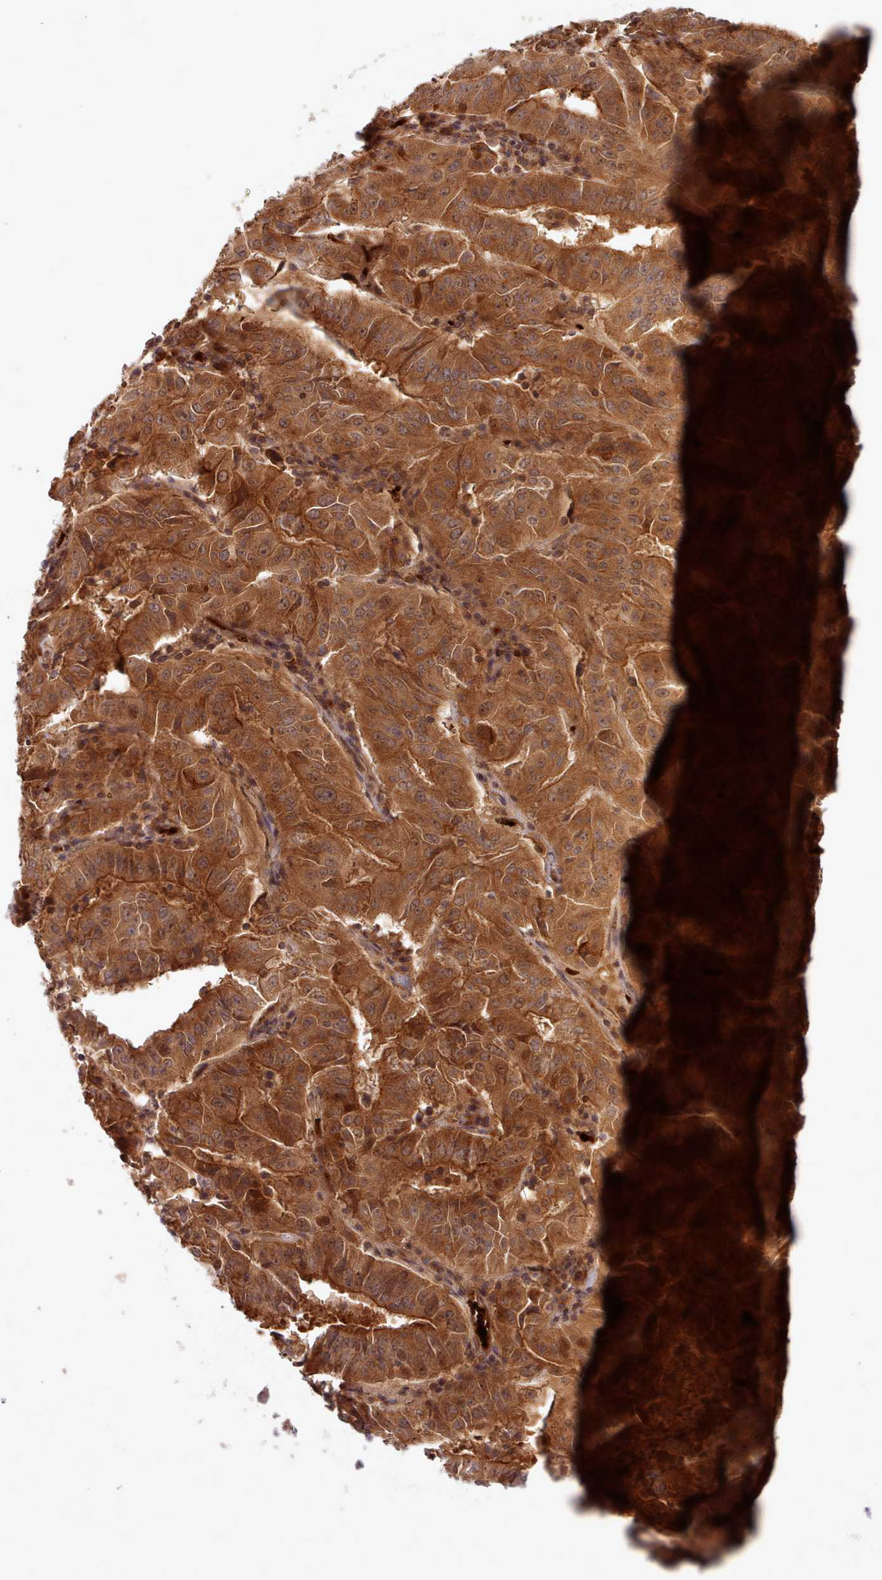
{"staining": {"intensity": "strong", "quantity": ">75%", "location": "cytoplasmic/membranous"}, "tissue": "pancreatic cancer", "cell_type": "Tumor cells", "image_type": "cancer", "snomed": [{"axis": "morphology", "description": "Adenocarcinoma, NOS"}, {"axis": "topography", "description": "Pancreas"}], "caption": "The histopathology image exhibits staining of pancreatic cancer (adenocarcinoma), revealing strong cytoplasmic/membranous protein staining (brown color) within tumor cells. The staining was performed using DAB (3,3'-diaminobenzidine), with brown indicating positive protein expression. Nuclei are stained blue with hematoxylin.", "gene": "UBE2G1", "patient": {"sex": "male", "age": 63}}